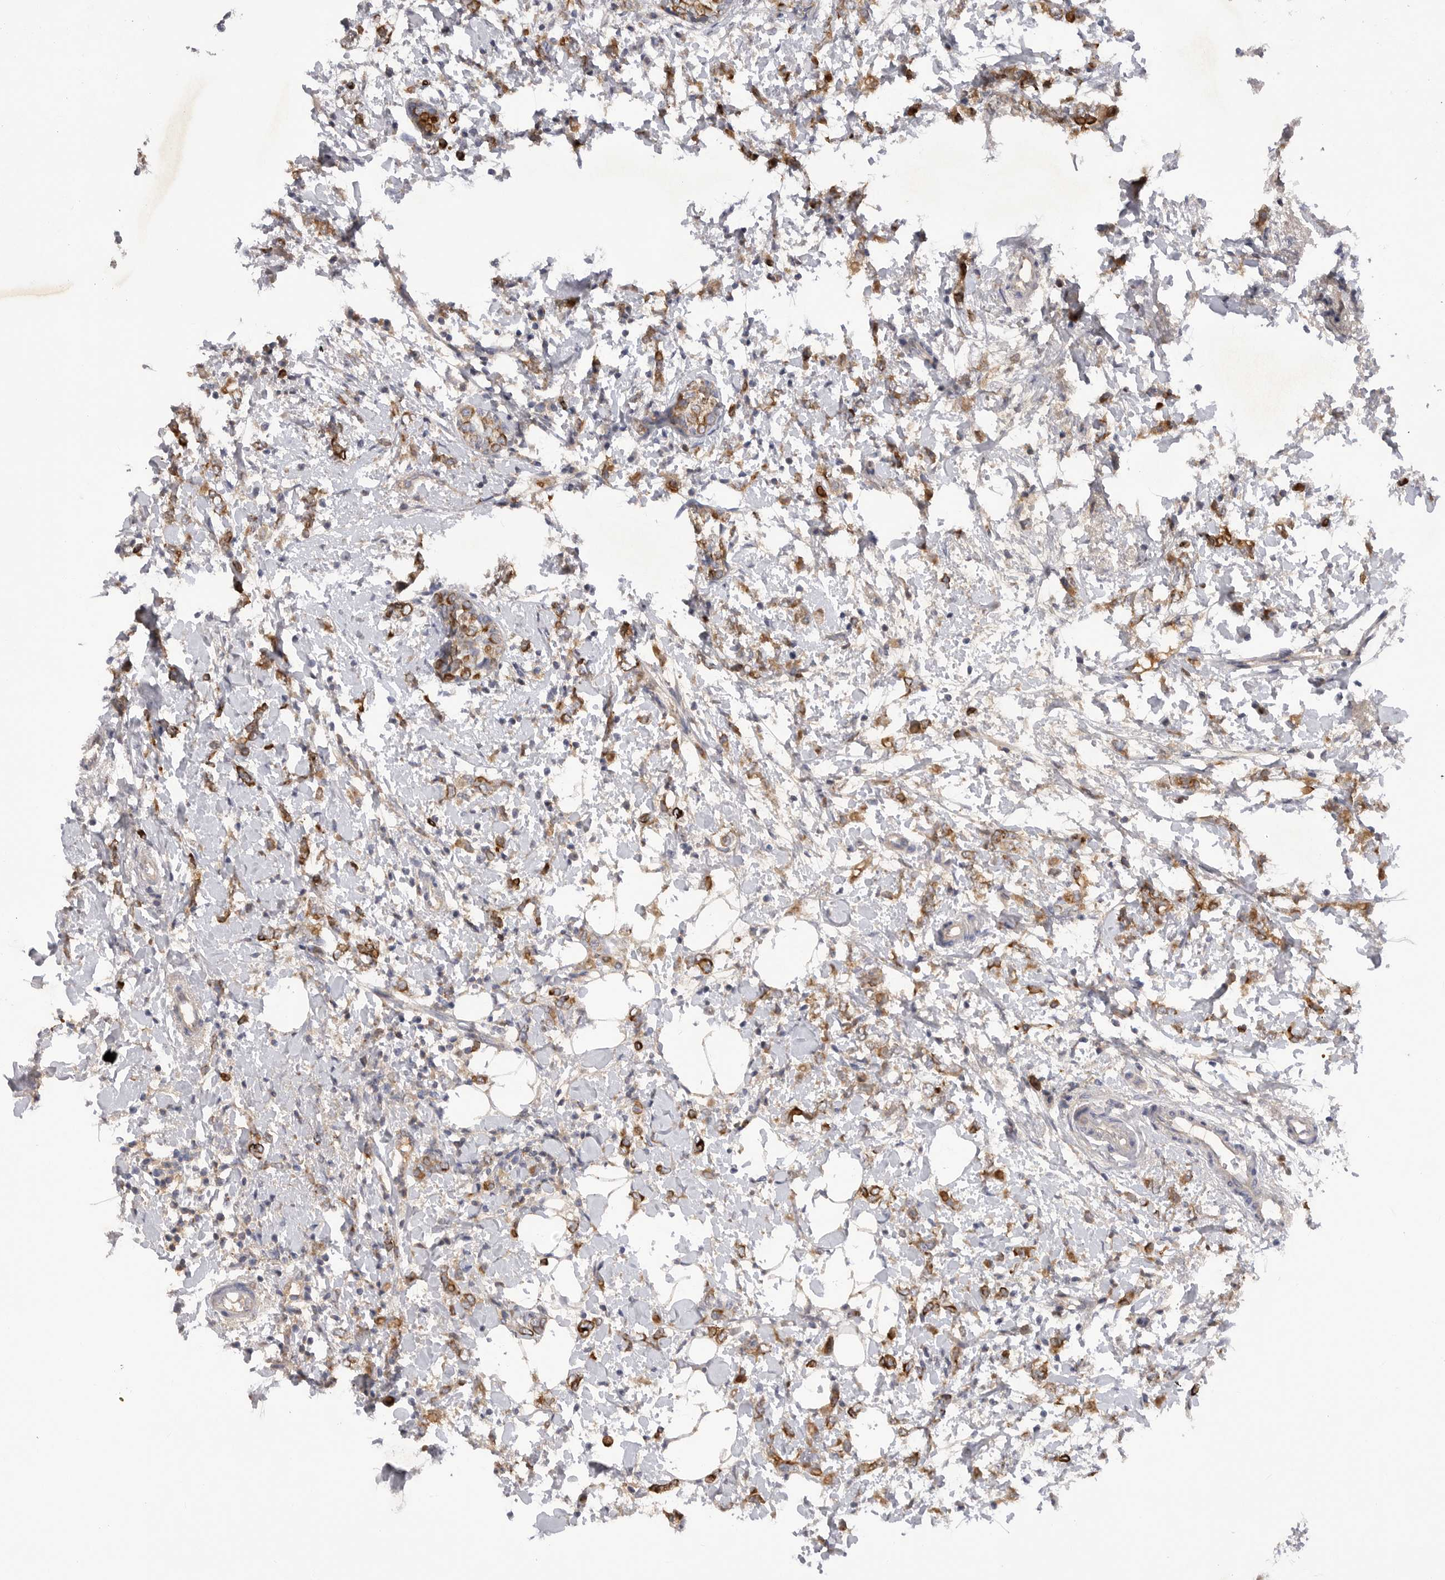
{"staining": {"intensity": "moderate", "quantity": ">75%", "location": "cytoplasmic/membranous"}, "tissue": "breast cancer", "cell_type": "Tumor cells", "image_type": "cancer", "snomed": [{"axis": "morphology", "description": "Normal tissue, NOS"}, {"axis": "morphology", "description": "Lobular carcinoma"}, {"axis": "topography", "description": "Breast"}], "caption": "Brown immunohistochemical staining in breast lobular carcinoma displays moderate cytoplasmic/membranous staining in approximately >75% of tumor cells. (Stains: DAB in brown, nuclei in blue, Microscopy: brightfield microscopy at high magnification).", "gene": "DHDDS", "patient": {"sex": "female", "age": 47}}